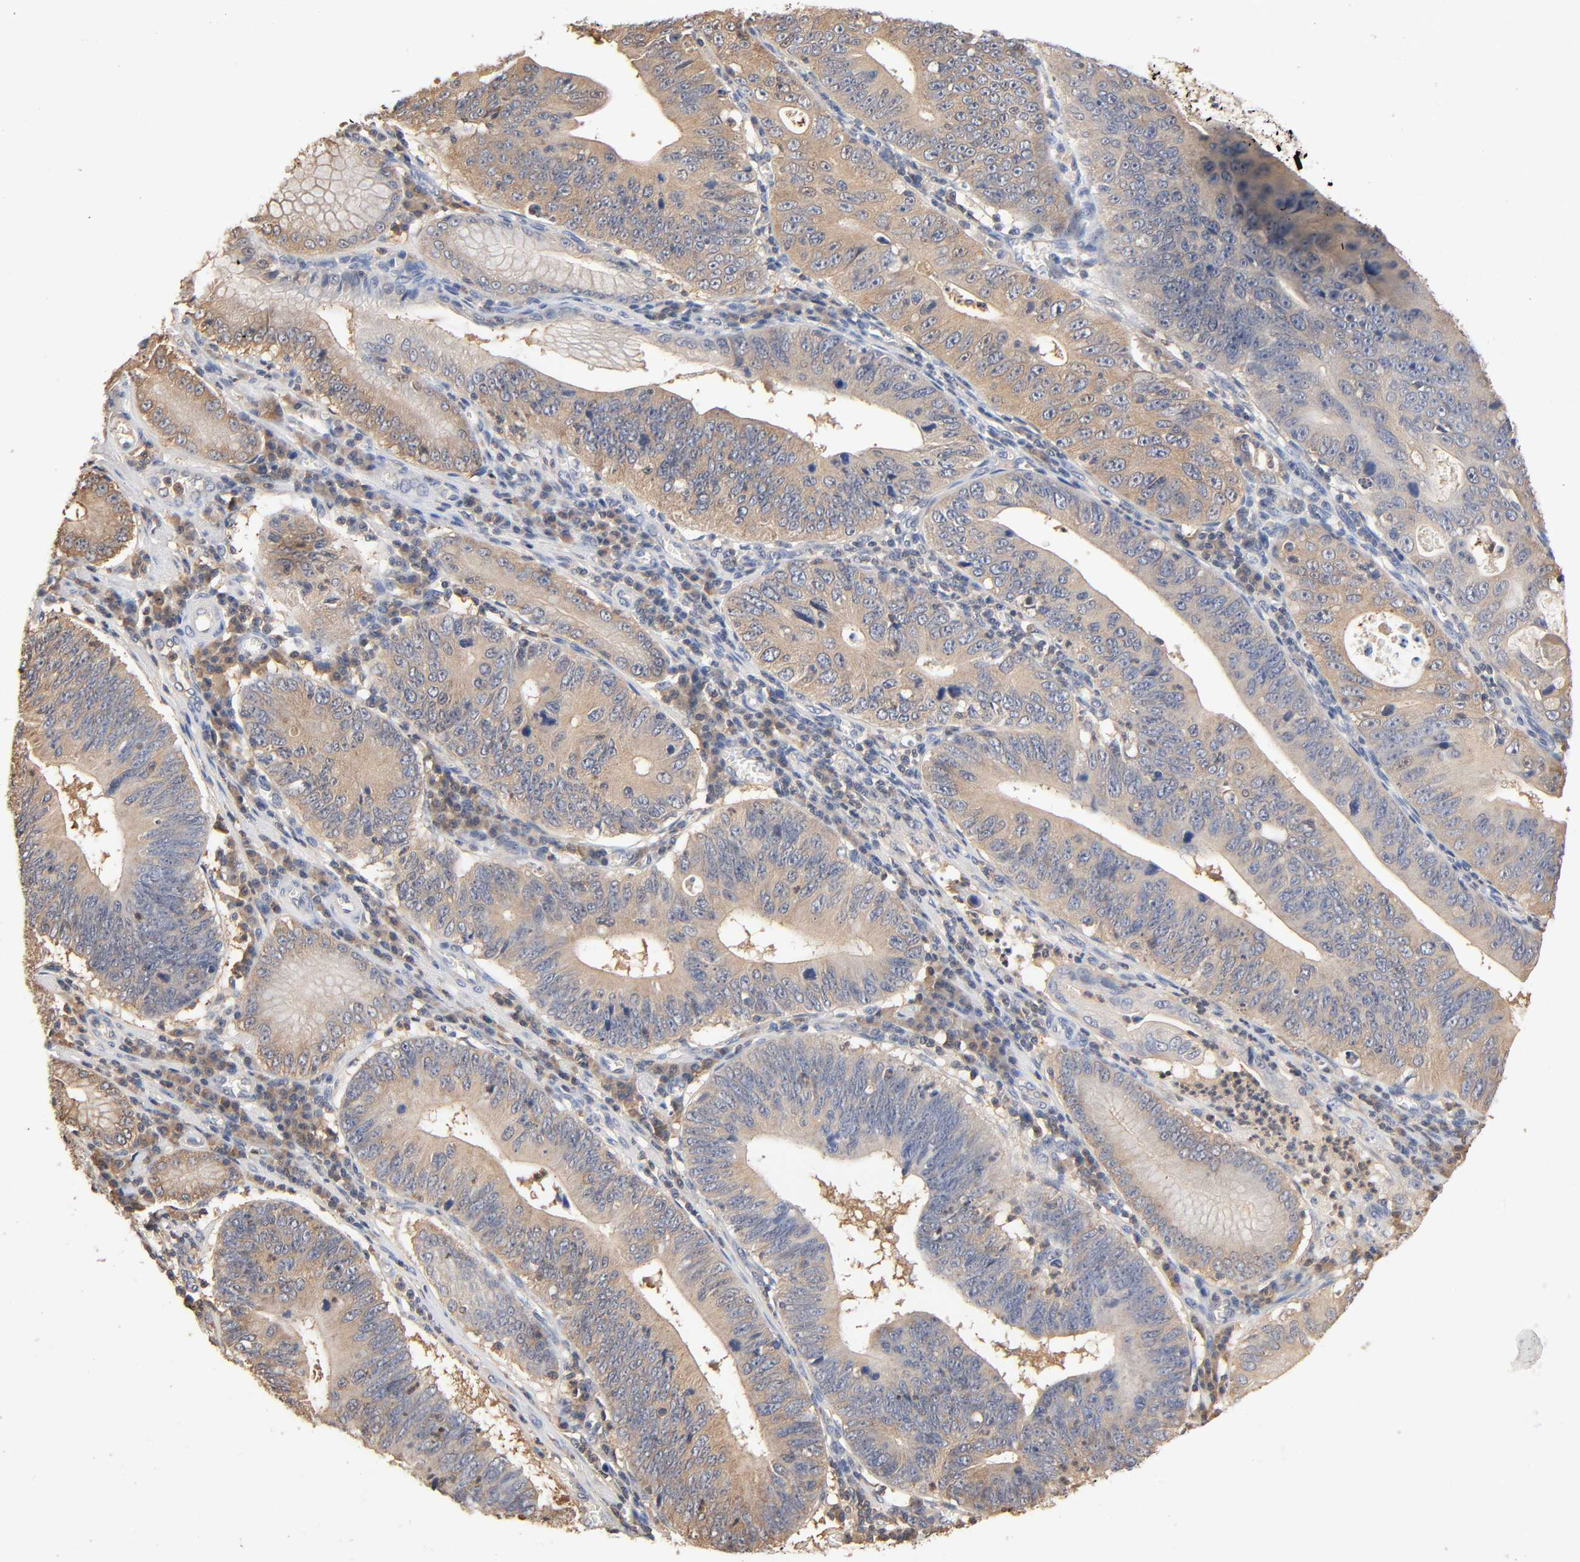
{"staining": {"intensity": "weak", "quantity": ">75%", "location": "cytoplasmic/membranous"}, "tissue": "stomach cancer", "cell_type": "Tumor cells", "image_type": "cancer", "snomed": [{"axis": "morphology", "description": "Adenocarcinoma, NOS"}, {"axis": "topography", "description": "Stomach"}], "caption": "An immunohistochemistry (IHC) image of neoplastic tissue is shown. Protein staining in brown labels weak cytoplasmic/membranous positivity in stomach cancer within tumor cells.", "gene": "ALDOA", "patient": {"sex": "male", "age": 59}}